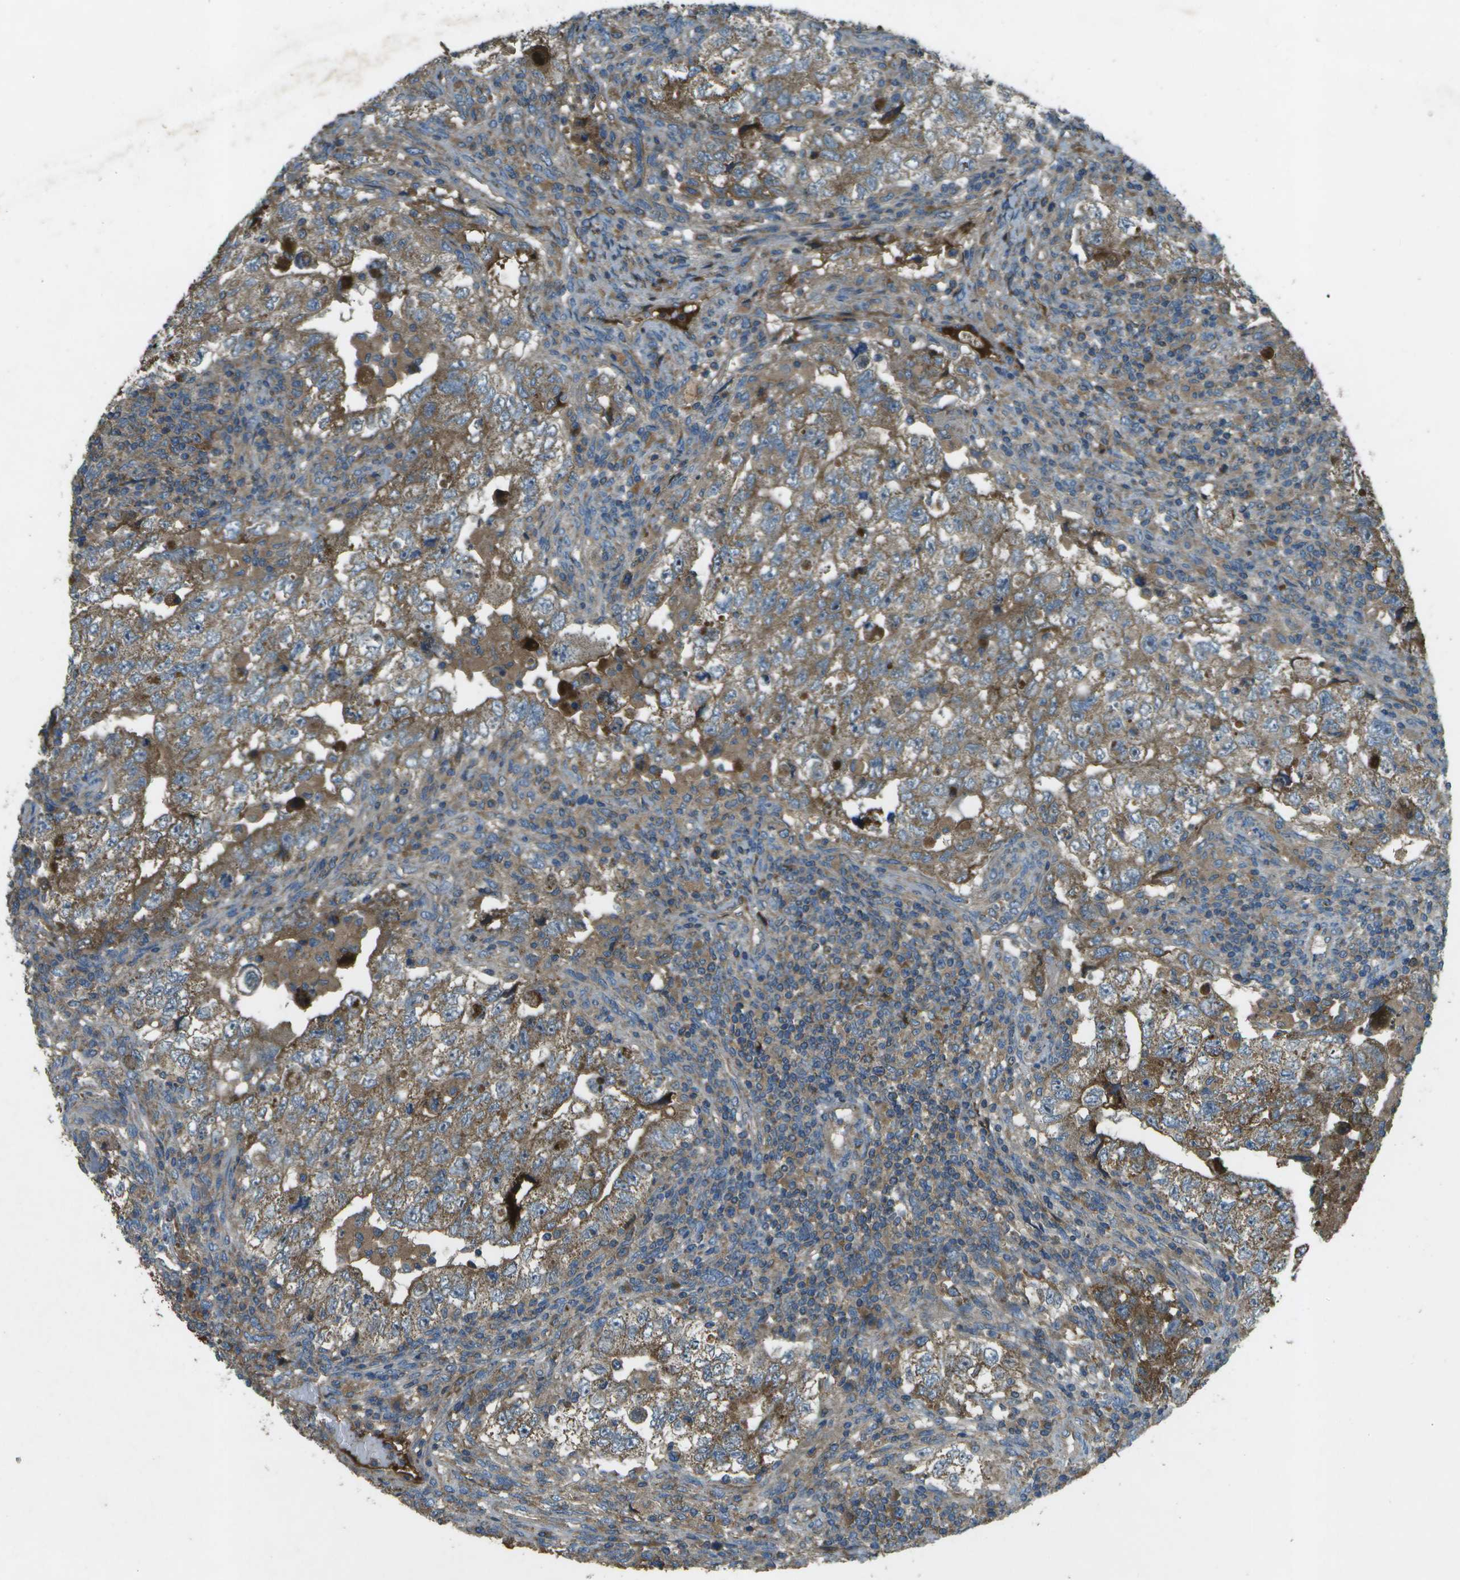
{"staining": {"intensity": "moderate", "quantity": ">75%", "location": "cytoplasmic/membranous"}, "tissue": "testis cancer", "cell_type": "Tumor cells", "image_type": "cancer", "snomed": [{"axis": "morphology", "description": "Carcinoma, Embryonal, NOS"}, {"axis": "topography", "description": "Testis"}], "caption": "DAB (3,3'-diaminobenzidine) immunohistochemical staining of testis embryonal carcinoma exhibits moderate cytoplasmic/membranous protein staining in approximately >75% of tumor cells. Ihc stains the protein in brown and the nuclei are stained blue.", "gene": "PXYLP1", "patient": {"sex": "male", "age": 36}}